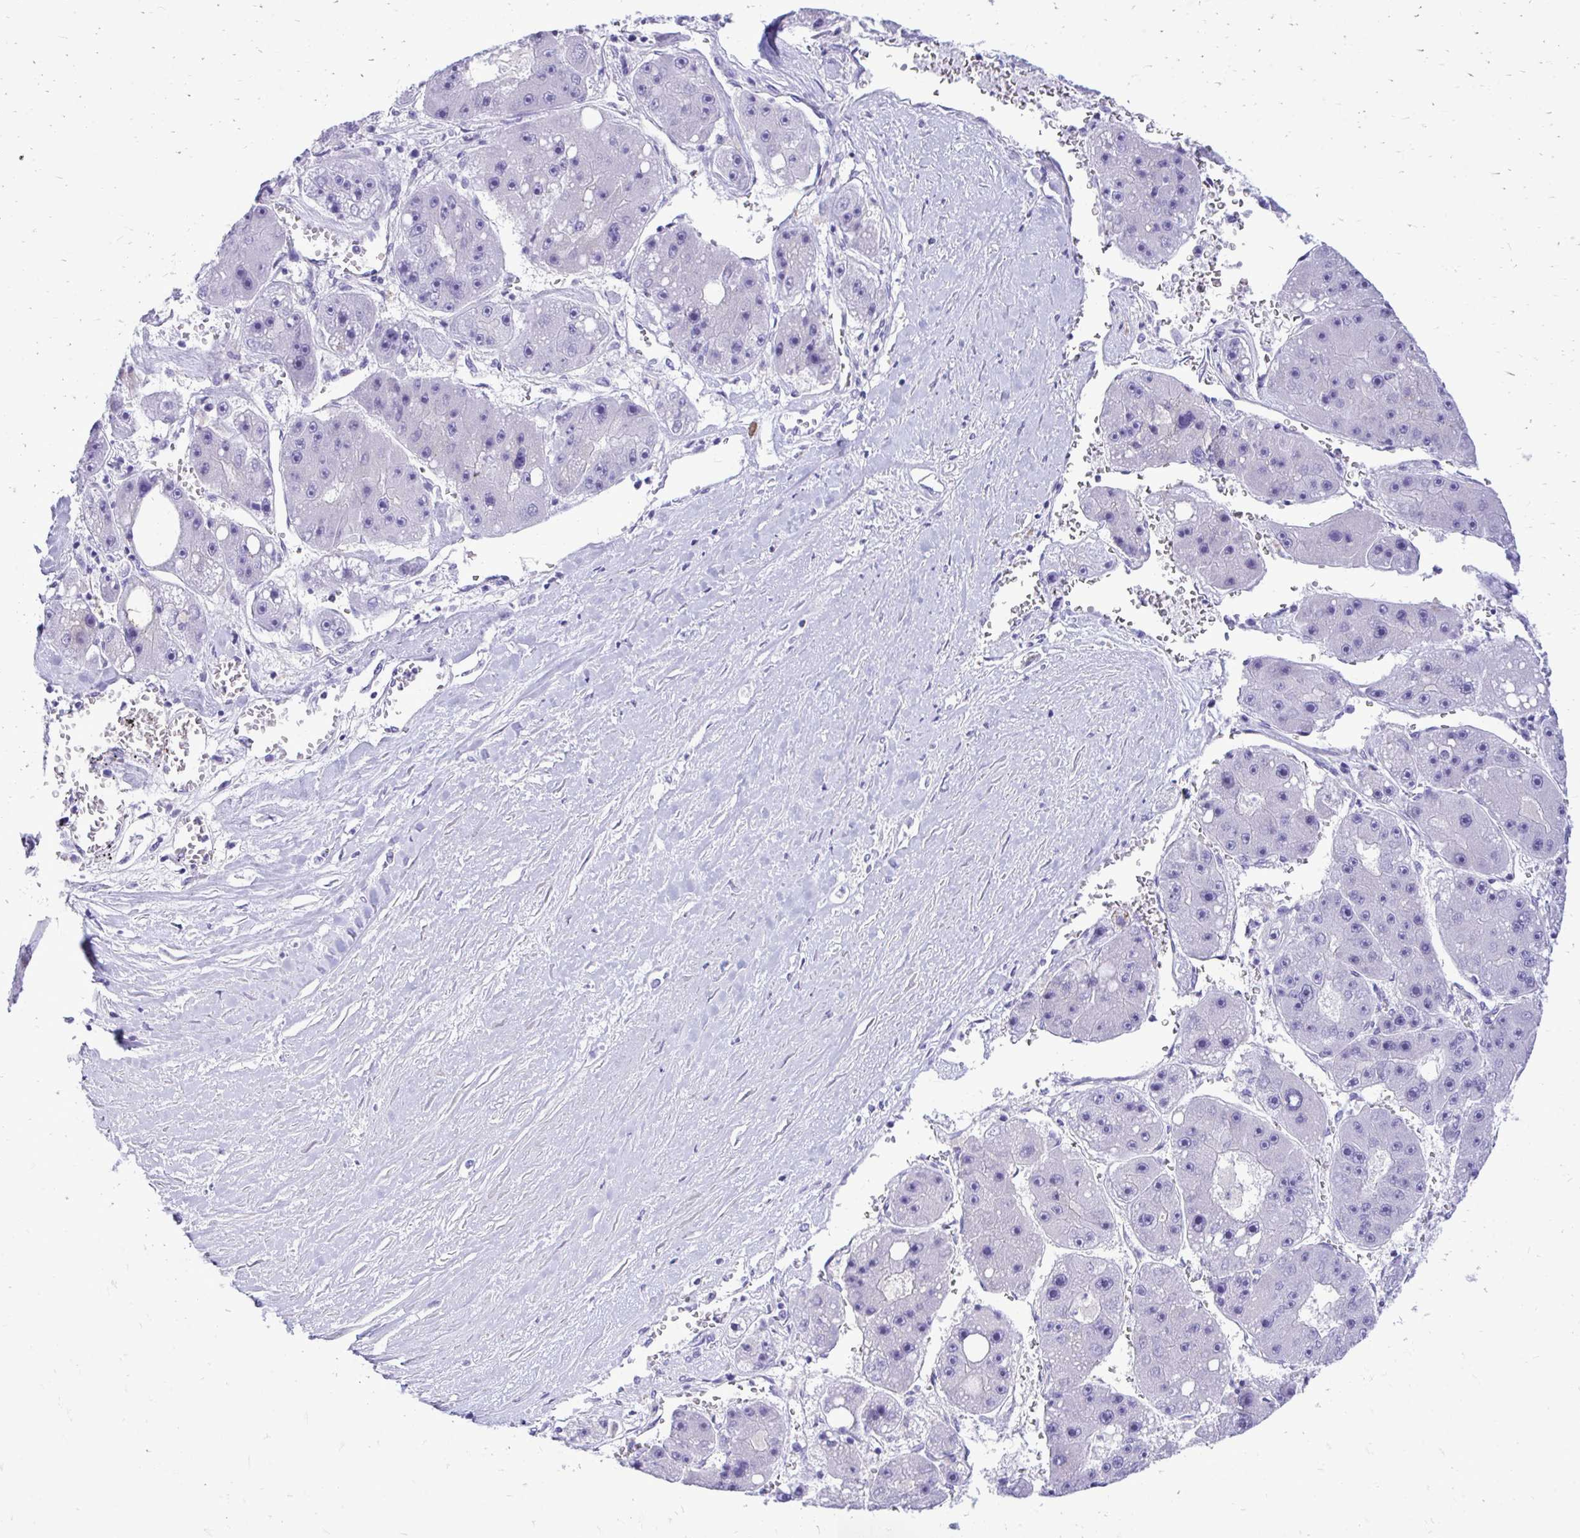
{"staining": {"intensity": "negative", "quantity": "none", "location": "none"}, "tissue": "liver cancer", "cell_type": "Tumor cells", "image_type": "cancer", "snomed": [{"axis": "morphology", "description": "Carcinoma, Hepatocellular, NOS"}, {"axis": "topography", "description": "Liver"}], "caption": "DAB (3,3'-diaminobenzidine) immunohistochemical staining of human liver cancer (hepatocellular carcinoma) reveals no significant positivity in tumor cells.", "gene": "ANKDD1B", "patient": {"sex": "female", "age": 61}}